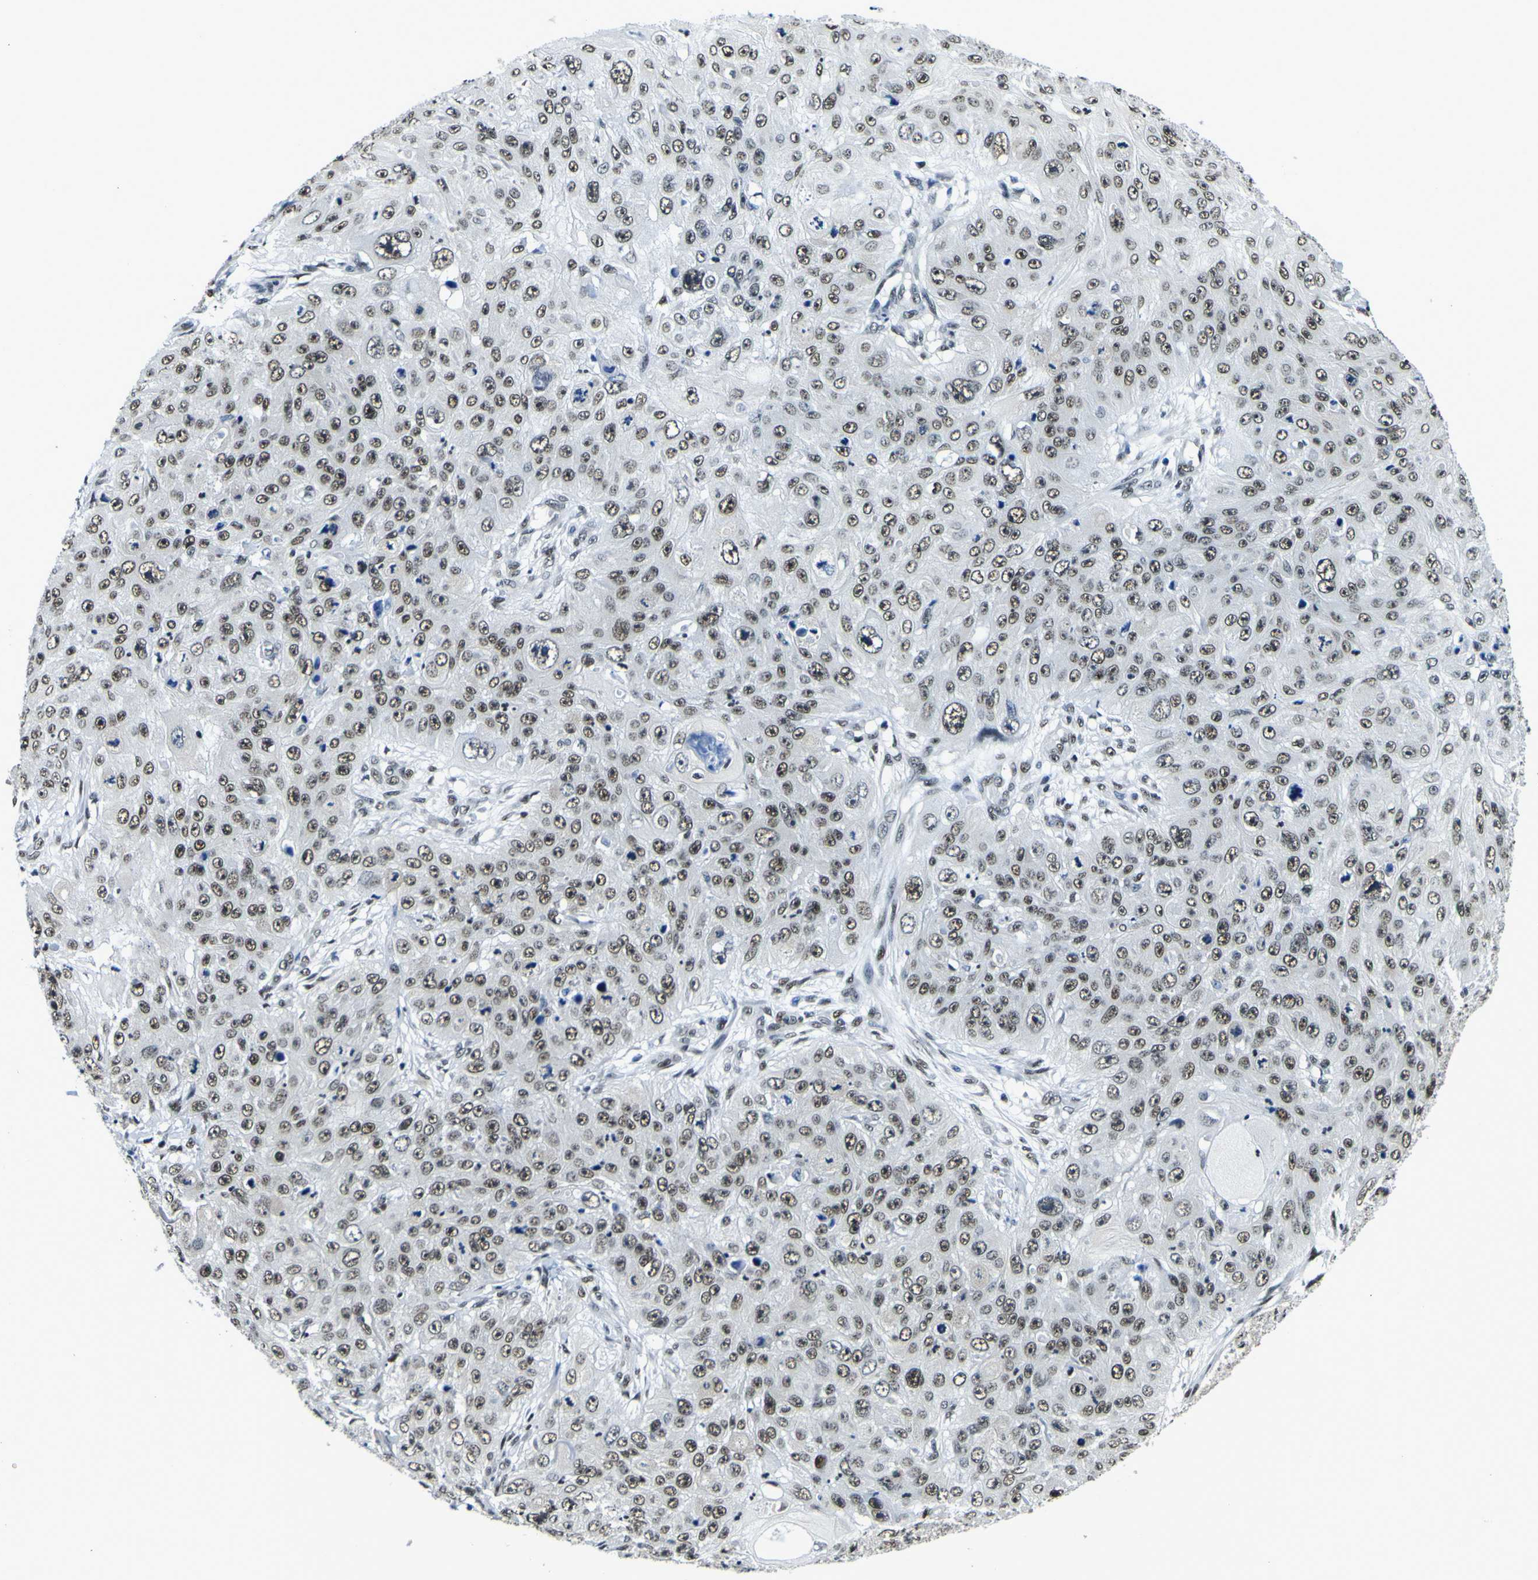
{"staining": {"intensity": "moderate", "quantity": ">75%", "location": "nuclear"}, "tissue": "skin cancer", "cell_type": "Tumor cells", "image_type": "cancer", "snomed": [{"axis": "morphology", "description": "Squamous cell carcinoma, NOS"}, {"axis": "topography", "description": "Skin"}], "caption": "IHC of human skin cancer exhibits medium levels of moderate nuclear staining in about >75% of tumor cells. (Brightfield microscopy of DAB IHC at high magnification).", "gene": "SP1", "patient": {"sex": "female", "age": 80}}